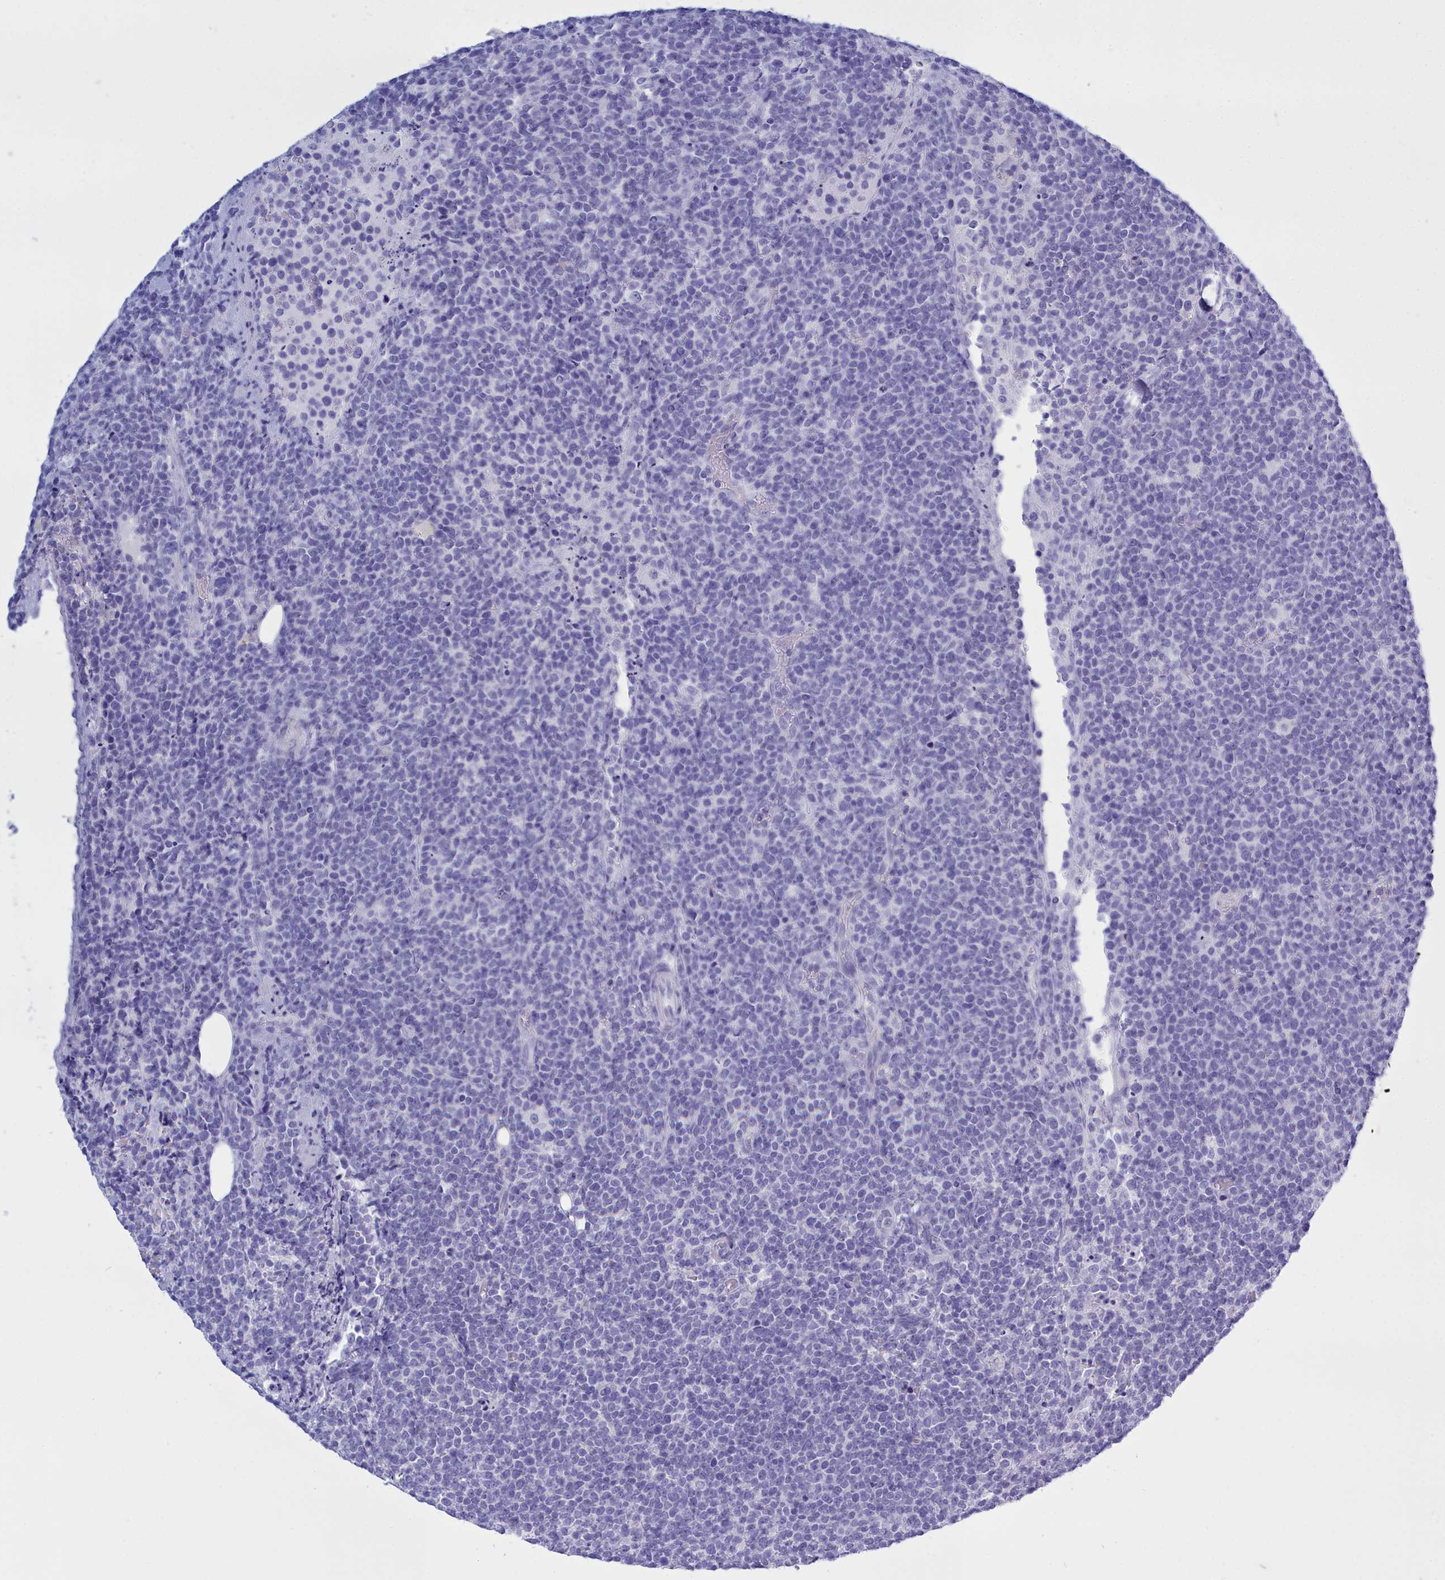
{"staining": {"intensity": "negative", "quantity": "none", "location": "none"}, "tissue": "lymphoma", "cell_type": "Tumor cells", "image_type": "cancer", "snomed": [{"axis": "morphology", "description": "Malignant lymphoma, non-Hodgkin's type, High grade"}, {"axis": "topography", "description": "Lymph node"}], "caption": "Lymphoma was stained to show a protein in brown. There is no significant positivity in tumor cells.", "gene": "TMEM97", "patient": {"sex": "male", "age": 61}}